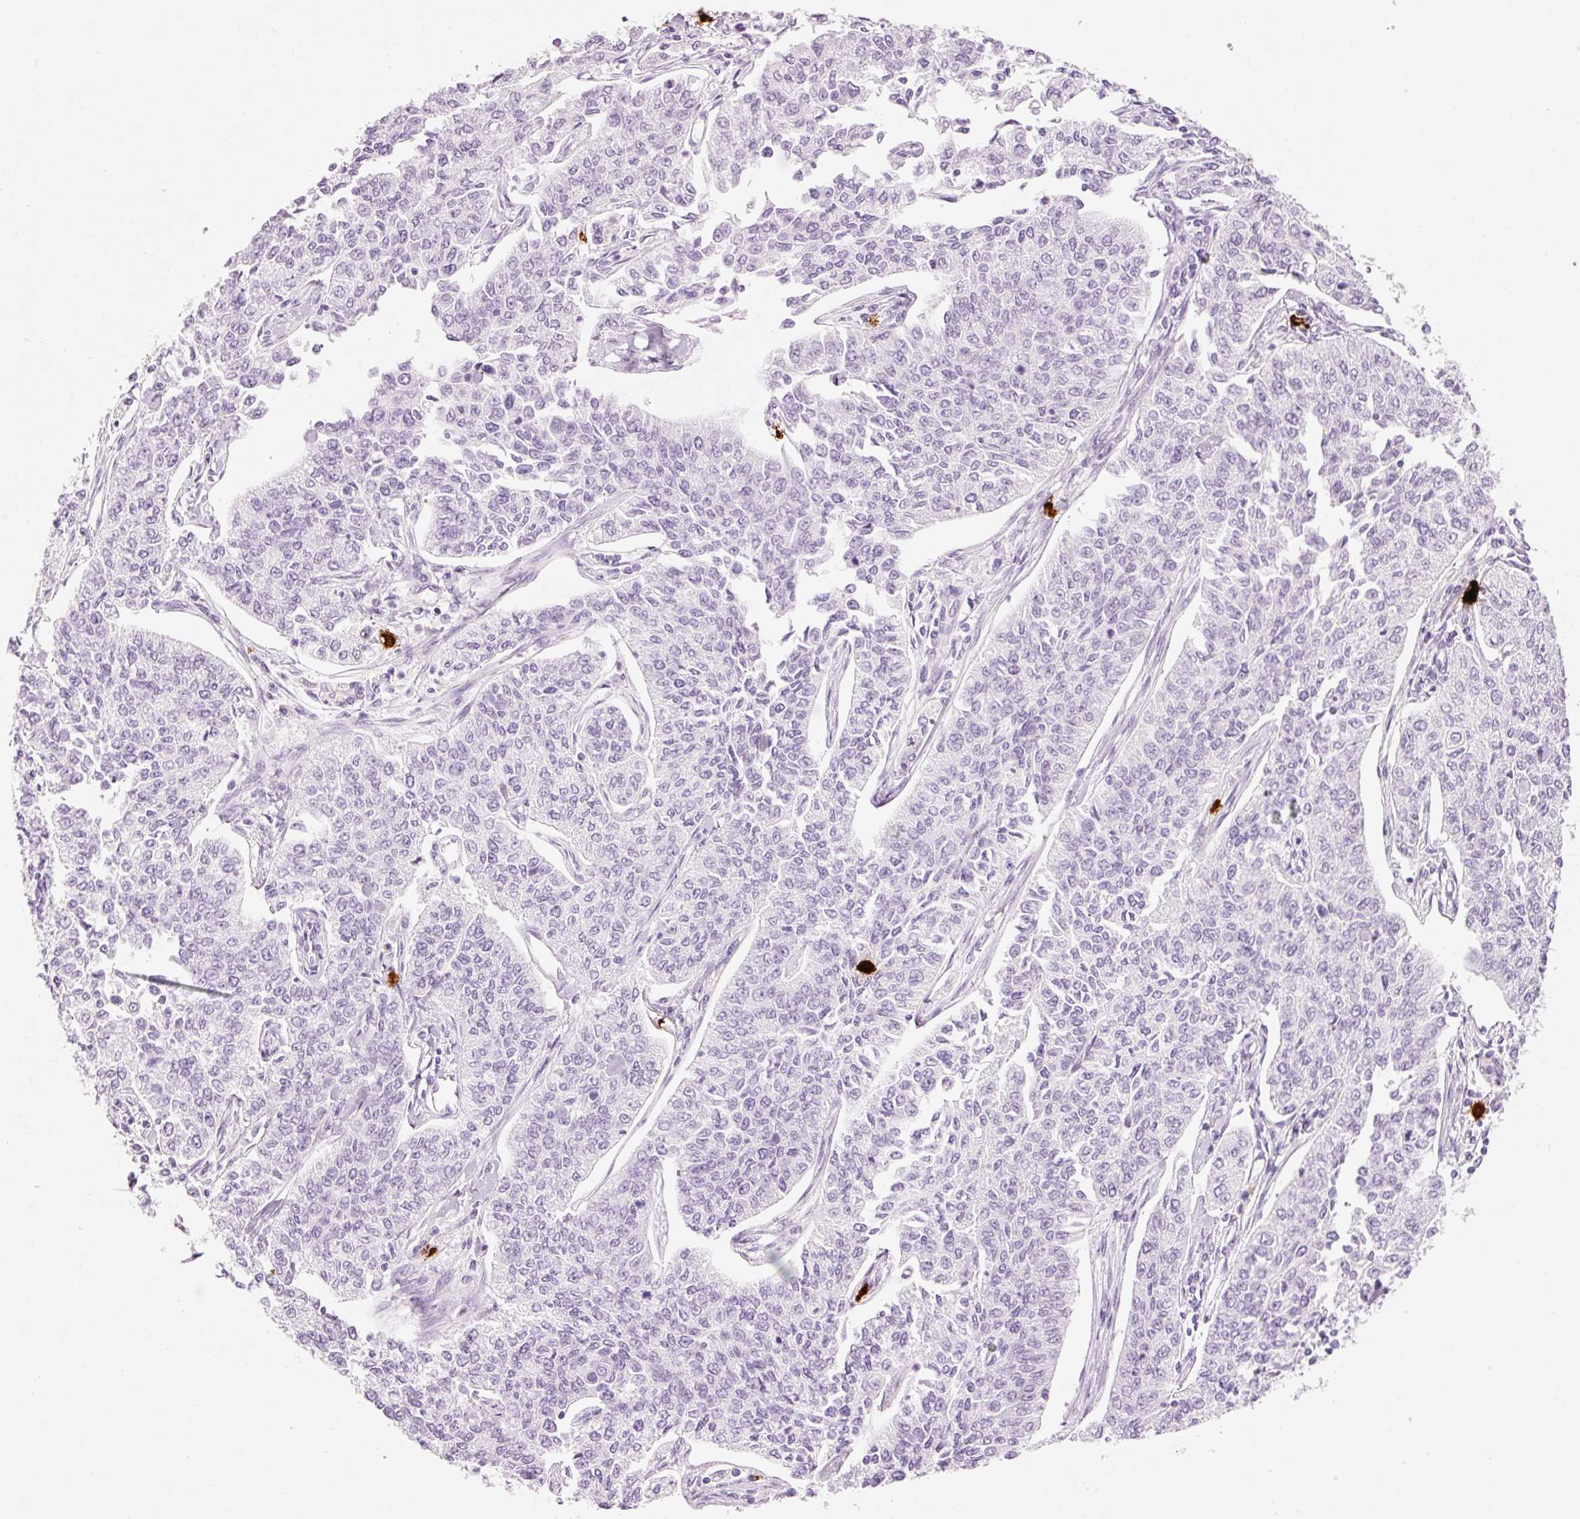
{"staining": {"intensity": "negative", "quantity": "none", "location": "none"}, "tissue": "cervical cancer", "cell_type": "Tumor cells", "image_type": "cancer", "snomed": [{"axis": "morphology", "description": "Squamous cell carcinoma, NOS"}, {"axis": "topography", "description": "Cervix"}], "caption": "Protein analysis of cervical squamous cell carcinoma reveals no significant positivity in tumor cells.", "gene": "CMA1", "patient": {"sex": "female", "age": 35}}